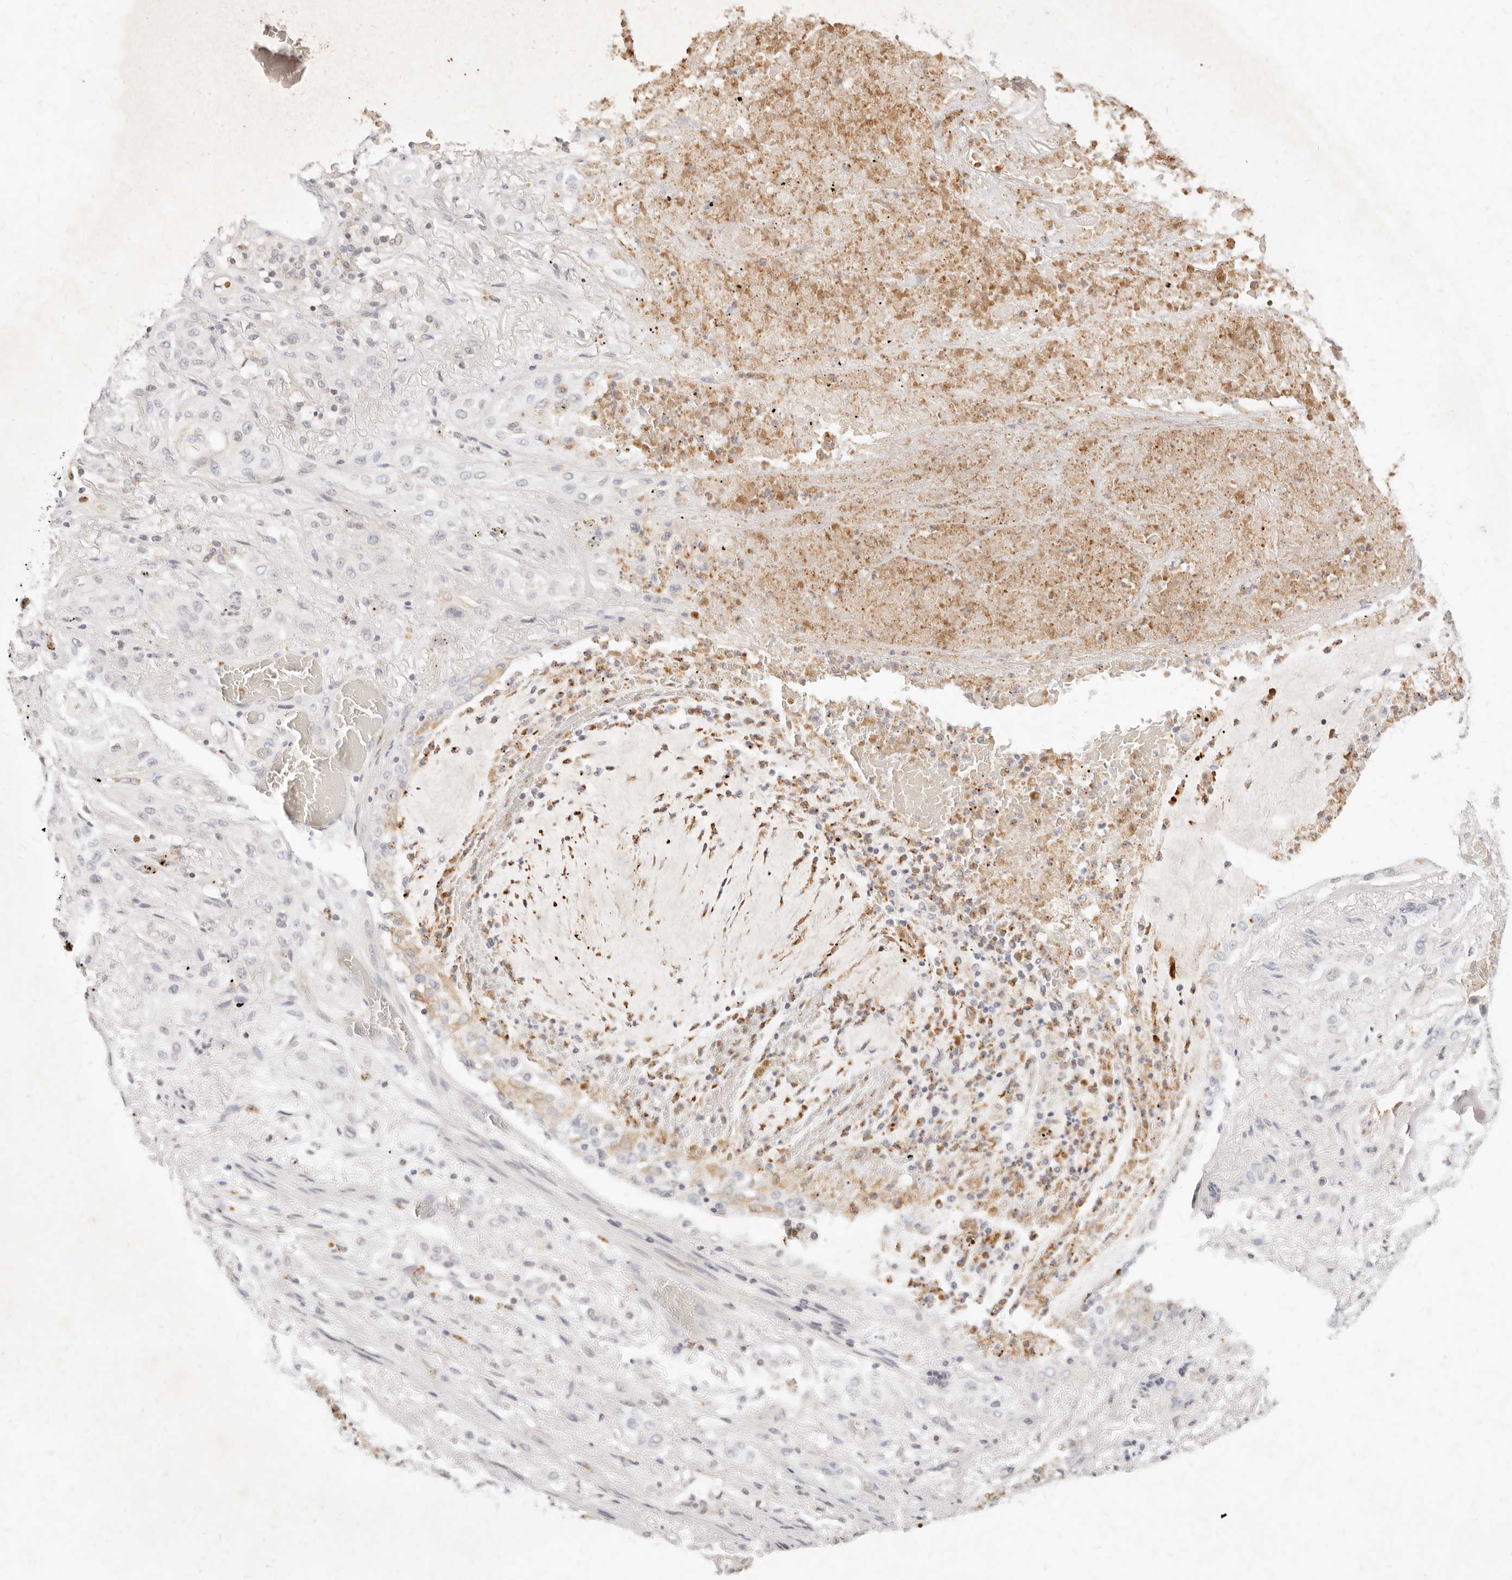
{"staining": {"intensity": "negative", "quantity": "none", "location": "none"}, "tissue": "lung cancer", "cell_type": "Tumor cells", "image_type": "cancer", "snomed": [{"axis": "morphology", "description": "Squamous cell carcinoma, NOS"}, {"axis": "topography", "description": "Lung"}], "caption": "The immunohistochemistry (IHC) micrograph has no significant positivity in tumor cells of lung cancer (squamous cell carcinoma) tissue. Brightfield microscopy of IHC stained with DAB (3,3'-diaminobenzidine) (brown) and hematoxylin (blue), captured at high magnification.", "gene": "ASCL3", "patient": {"sex": "female", "age": 47}}